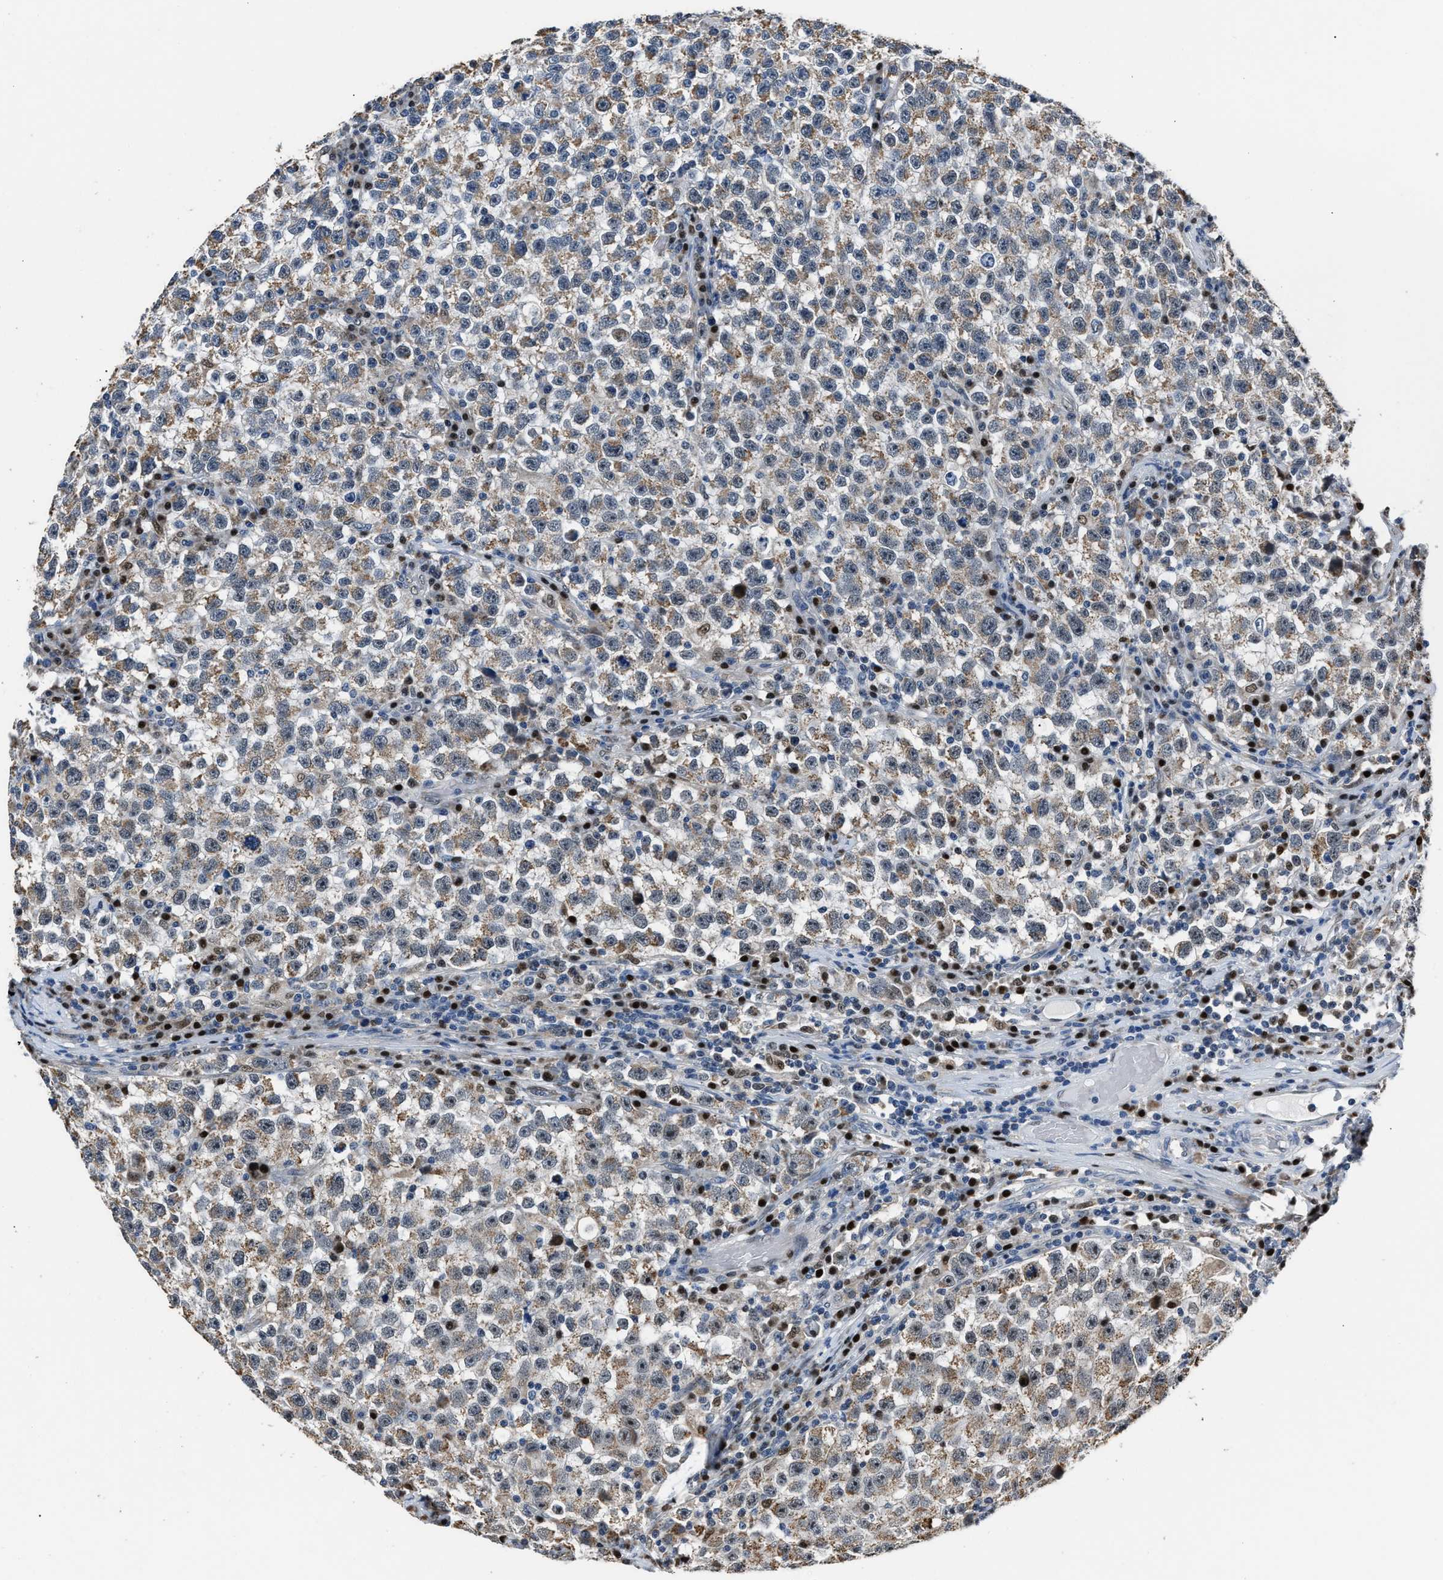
{"staining": {"intensity": "moderate", "quantity": ">75%", "location": "cytoplasmic/membranous"}, "tissue": "testis cancer", "cell_type": "Tumor cells", "image_type": "cancer", "snomed": [{"axis": "morphology", "description": "Seminoma, NOS"}, {"axis": "topography", "description": "Testis"}], "caption": "Brown immunohistochemical staining in testis seminoma reveals moderate cytoplasmic/membranous positivity in approximately >75% of tumor cells. The protein of interest is shown in brown color, while the nuclei are stained blue.", "gene": "NSUN5", "patient": {"sex": "male", "age": 22}}